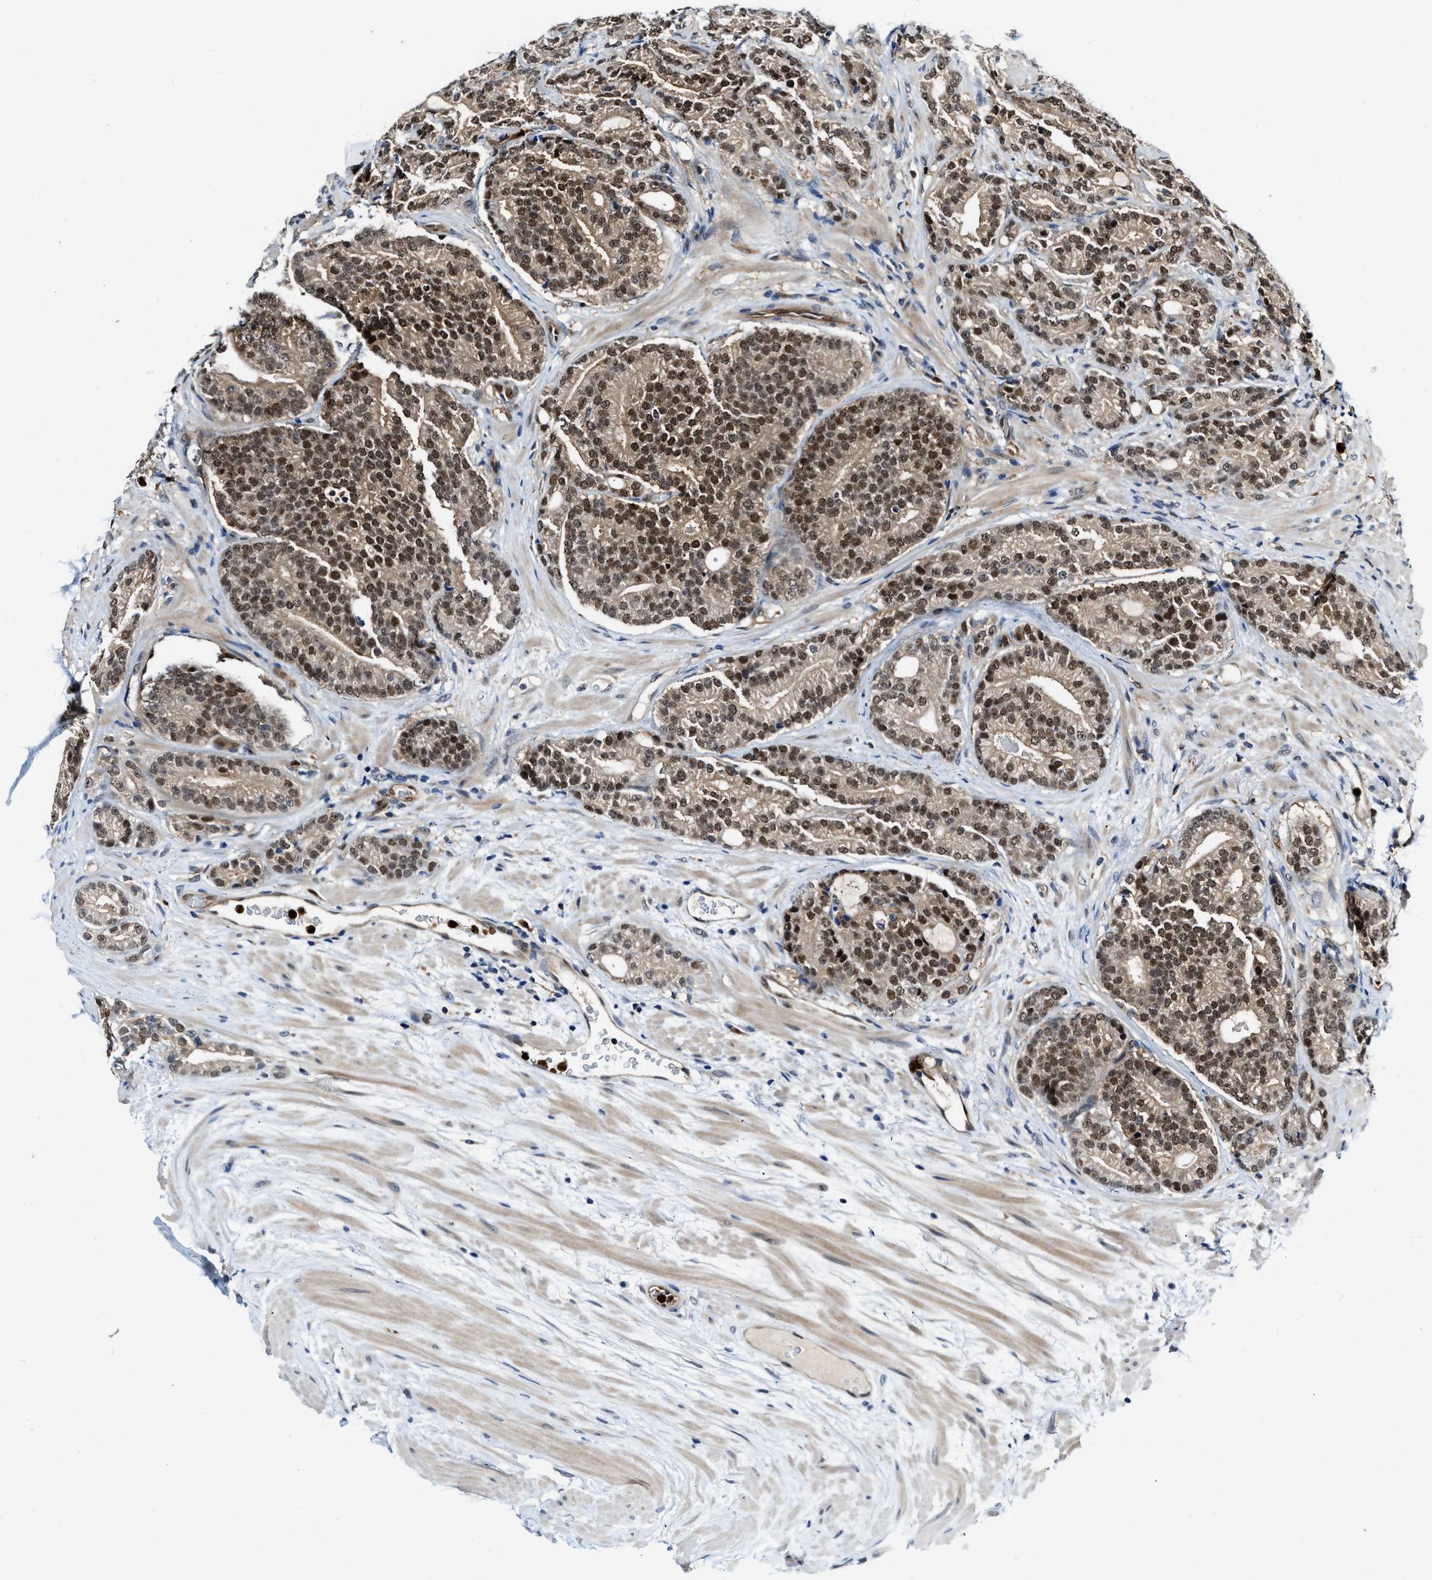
{"staining": {"intensity": "strong", "quantity": ">75%", "location": "nuclear"}, "tissue": "prostate cancer", "cell_type": "Tumor cells", "image_type": "cancer", "snomed": [{"axis": "morphology", "description": "Adenocarcinoma, High grade"}, {"axis": "topography", "description": "Prostate"}], "caption": "Adenocarcinoma (high-grade) (prostate) stained with a brown dye reveals strong nuclear positive expression in approximately >75% of tumor cells.", "gene": "LTA4H", "patient": {"sex": "male", "age": 61}}